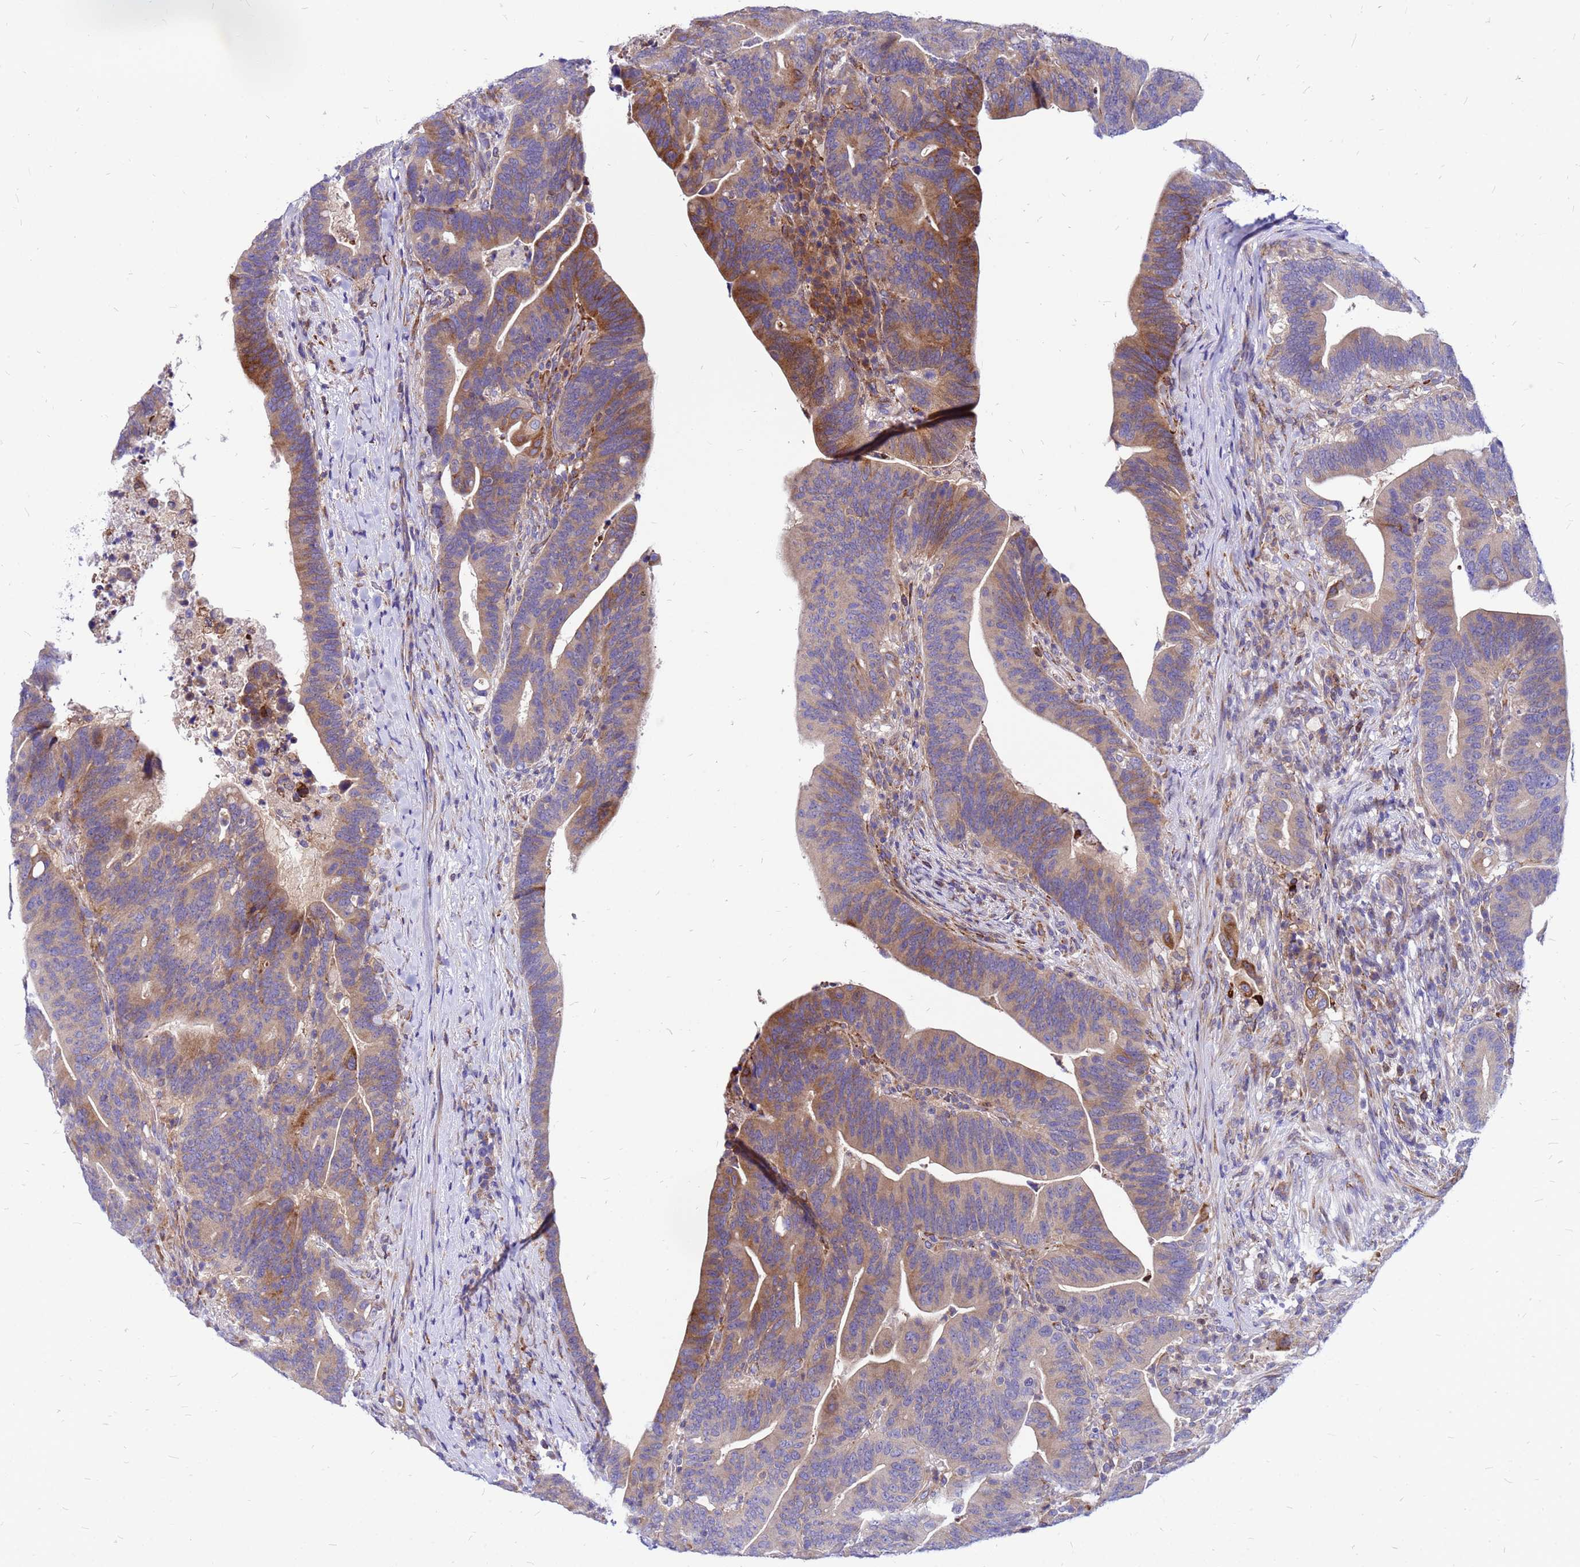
{"staining": {"intensity": "moderate", "quantity": ">75%", "location": "cytoplasmic/membranous"}, "tissue": "colorectal cancer", "cell_type": "Tumor cells", "image_type": "cancer", "snomed": [{"axis": "morphology", "description": "Adenocarcinoma, NOS"}, {"axis": "topography", "description": "Colon"}], "caption": "Immunohistochemical staining of colorectal adenocarcinoma shows medium levels of moderate cytoplasmic/membranous protein positivity in about >75% of tumor cells.", "gene": "FHIP1A", "patient": {"sex": "female", "age": 66}}